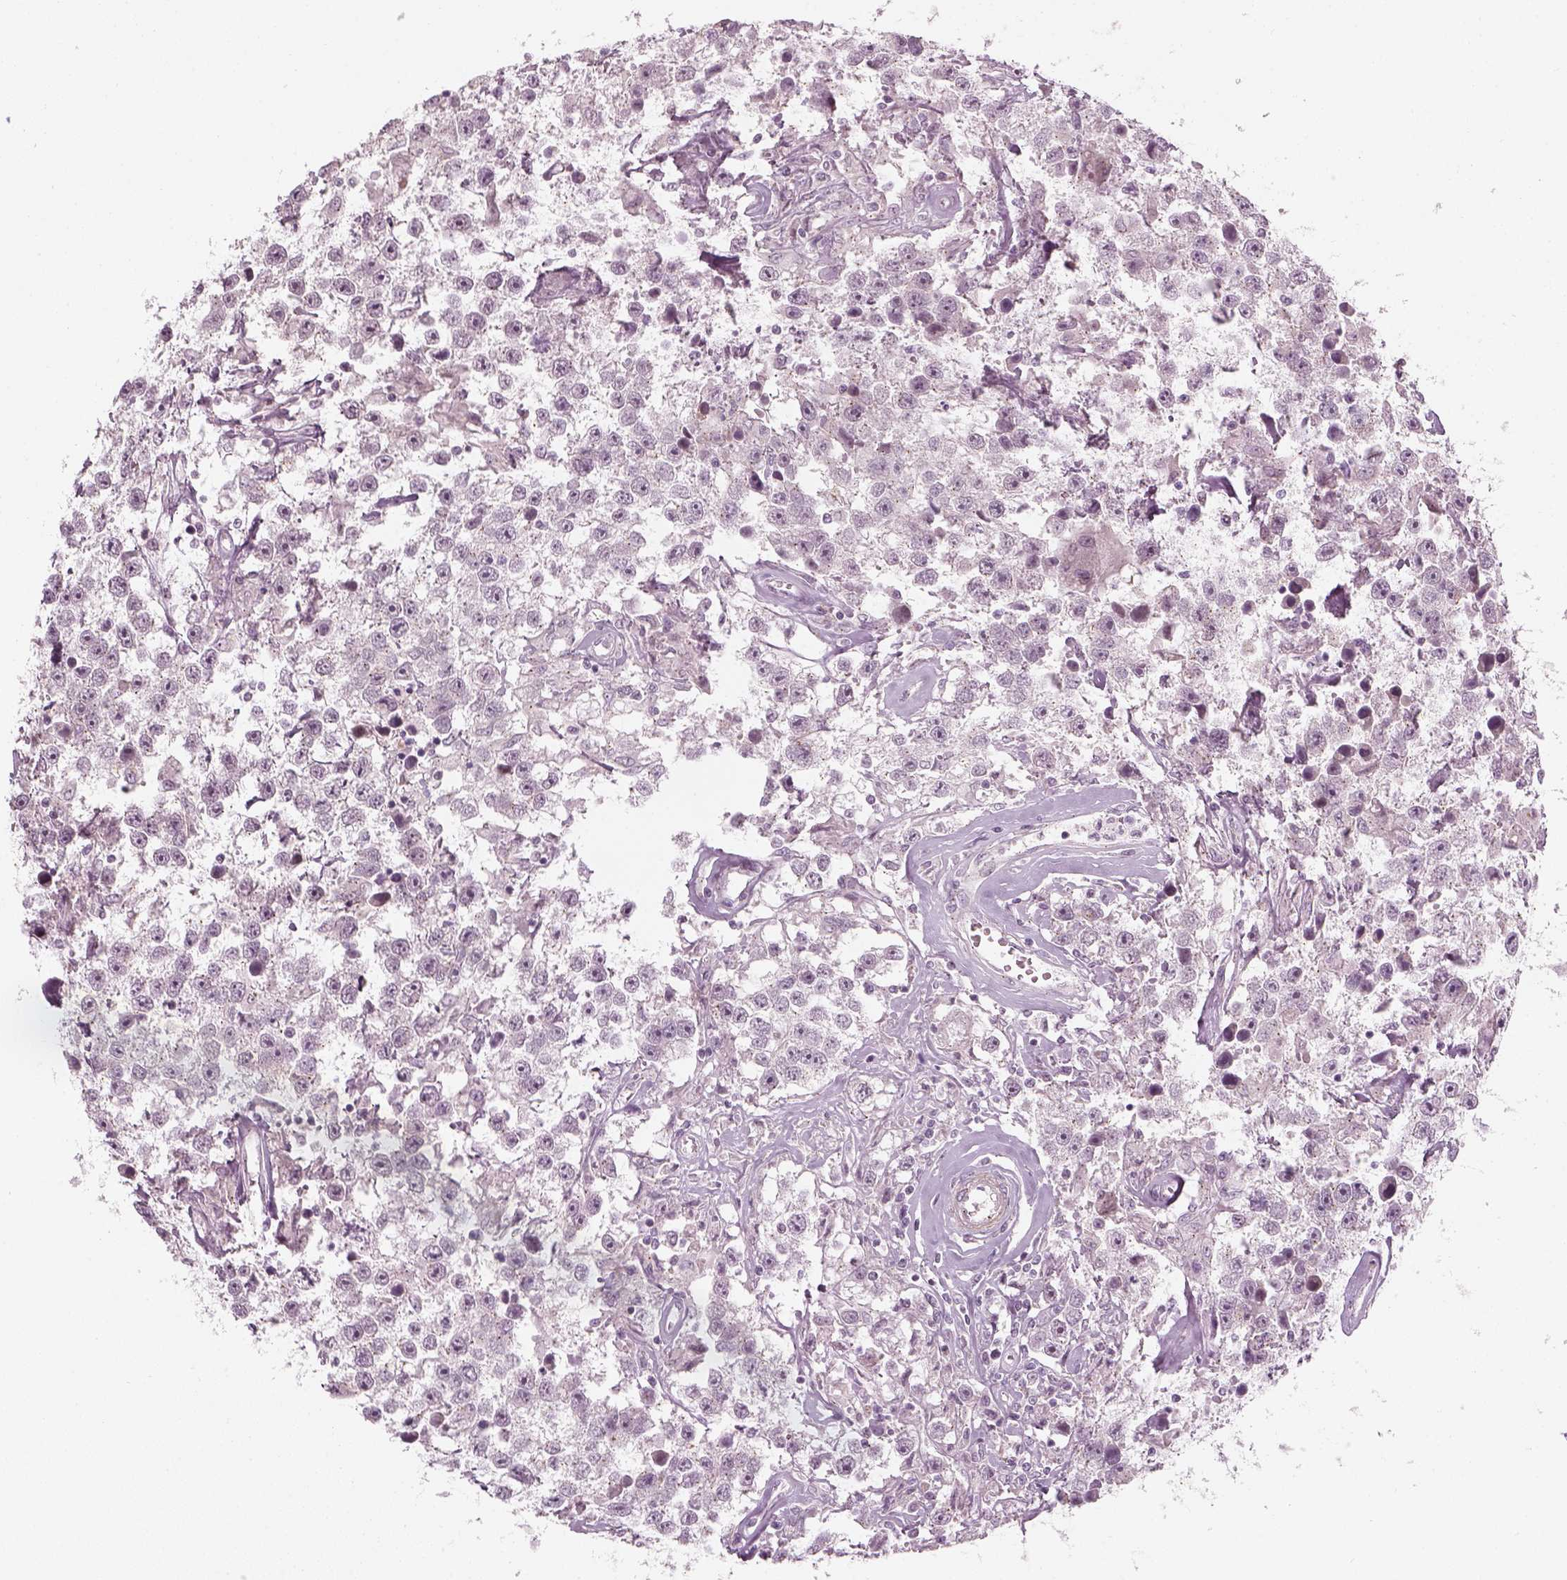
{"staining": {"intensity": "negative", "quantity": "none", "location": "none"}, "tissue": "testis cancer", "cell_type": "Tumor cells", "image_type": "cancer", "snomed": [{"axis": "morphology", "description": "Seminoma, NOS"}, {"axis": "topography", "description": "Testis"}], "caption": "IHC image of neoplastic tissue: seminoma (testis) stained with DAB (3,3'-diaminobenzidine) shows no significant protein expression in tumor cells.", "gene": "MLIP", "patient": {"sex": "male", "age": 43}}